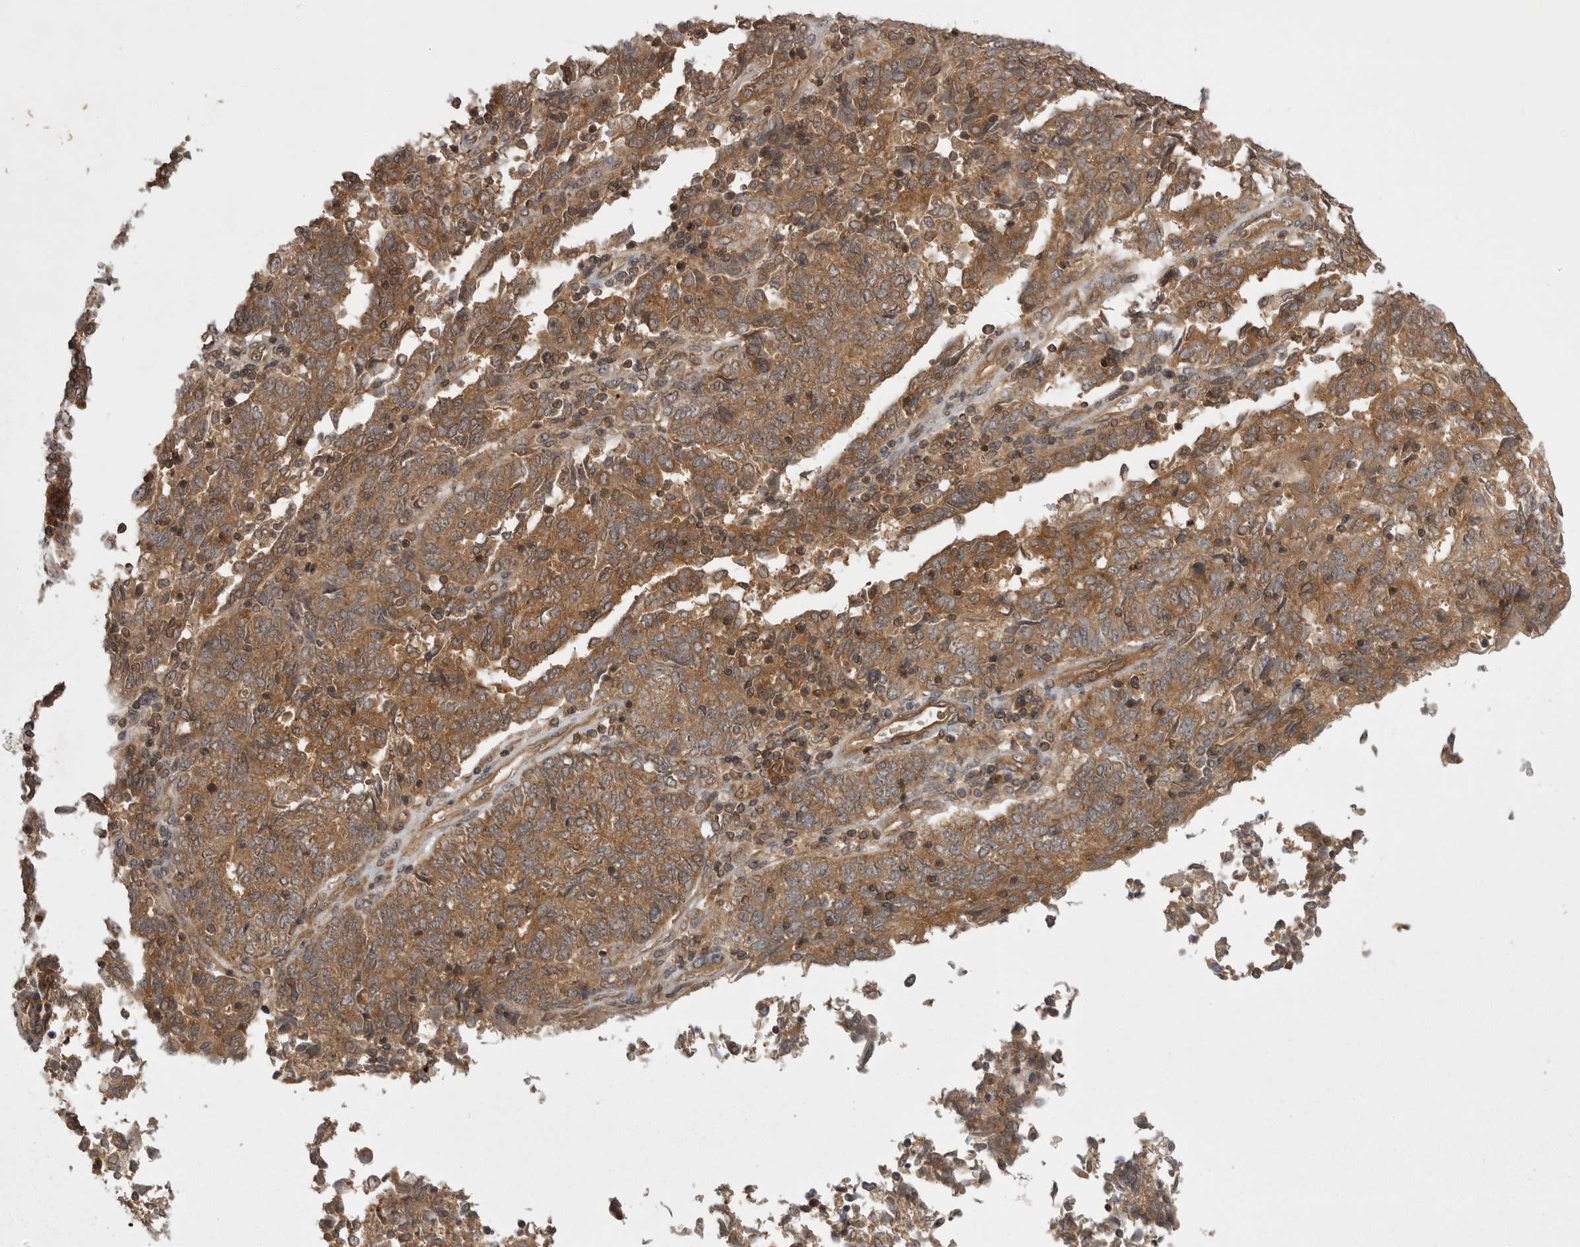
{"staining": {"intensity": "moderate", "quantity": ">75%", "location": "cytoplasmic/membranous"}, "tissue": "endometrial cancer", "cell_type": "Tumor cells", "image_type": "cancer", "snomed": [{"axis": "morphology", "description": "Adenocarcinoma, NOS"}, {"axis": "topography", "description": "Endometrium"}], "caption": "Human endometrial adenocarcinoma stained for a protein (brown) shows moderate cytoplasmic/membranous positive staining in about >75% of tumor cells.", "gene": "STK24", "patient": {"sex": "female", "age": 80}}